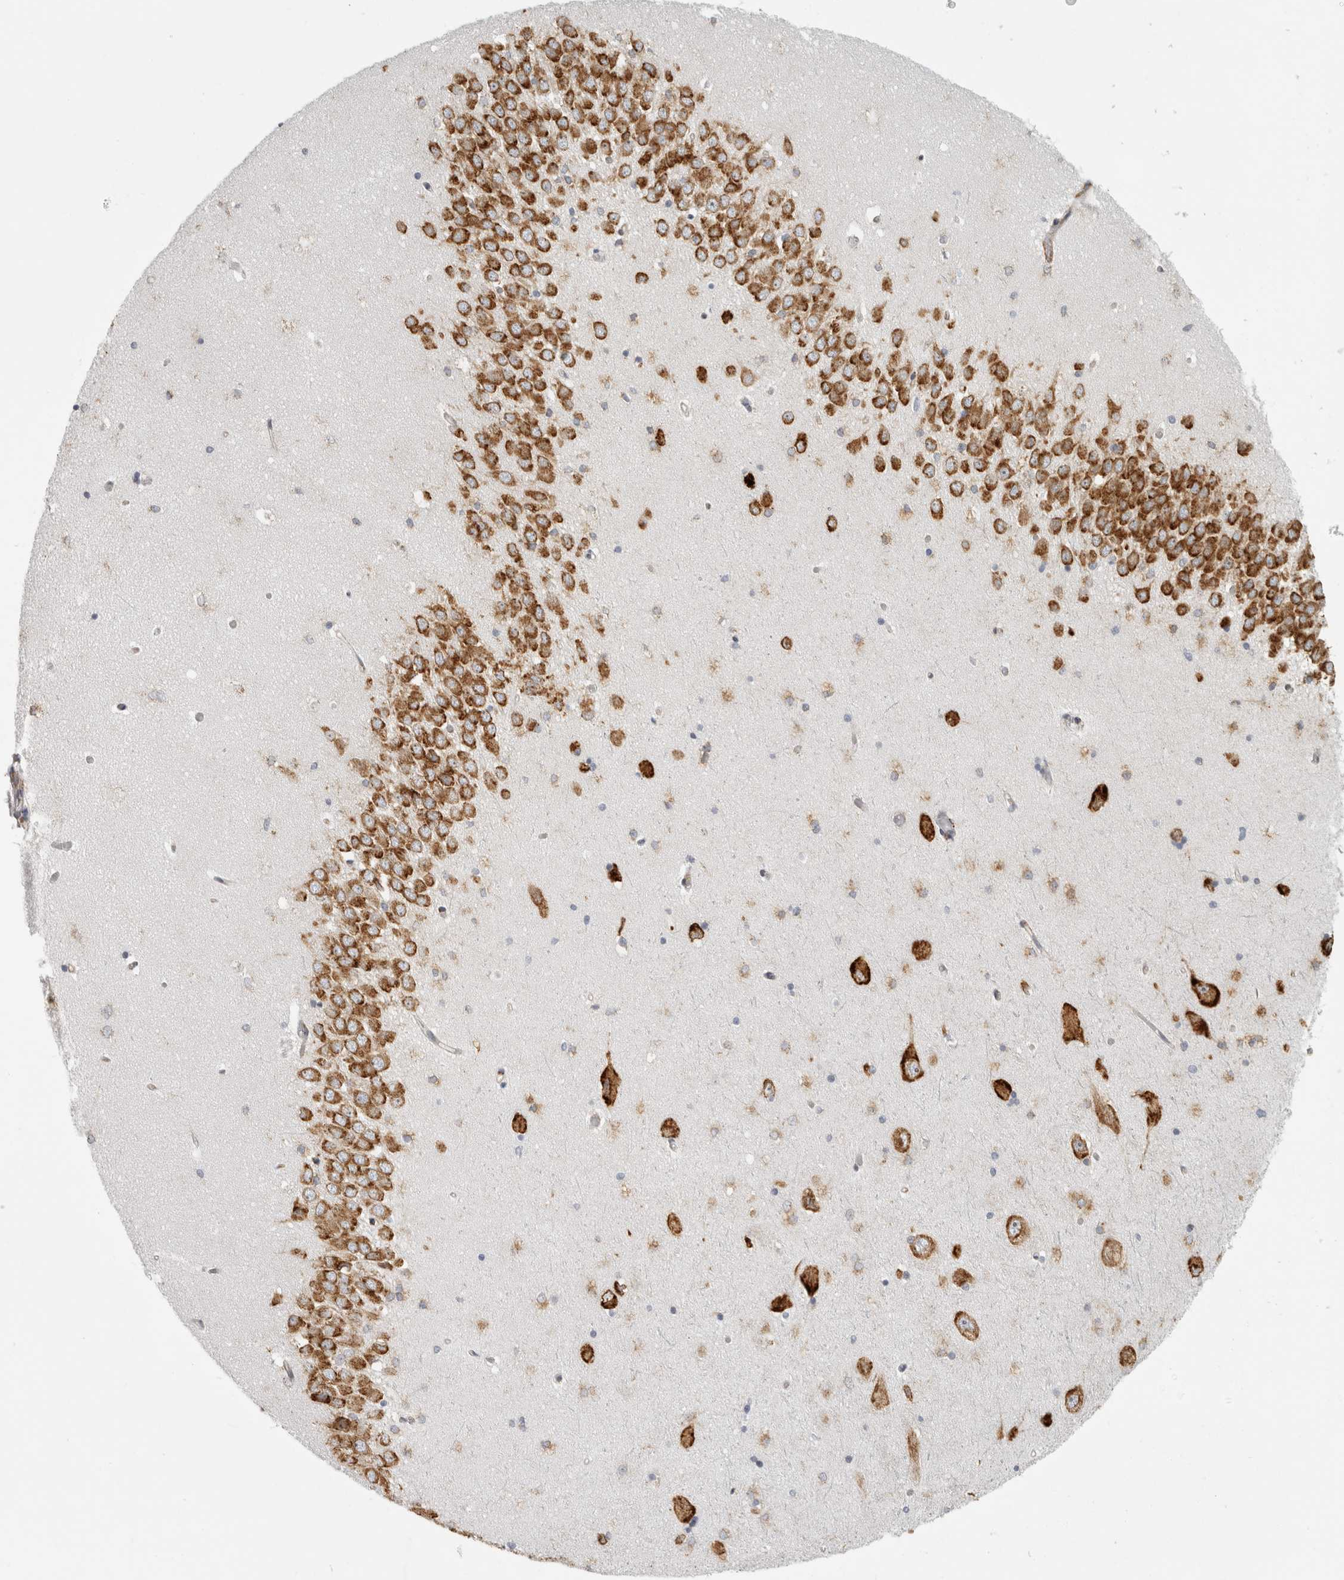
{"staining": {"intensity": "moderate", "quantity": "25%-75%", "location": "cytoplasmic/membranous"}, "tissue": "hippocampus", "cell_type": "Glial cells", "image_type": "normal", "snomed": [{"axis": "morphology", "description": "Normal tissue, NOS"}, {"axis": "topography", "description": "Hippocampus"}], "caption": "Immunohistochemistry (IHC) of unremarkable human hippocampus exhibits medium levels of moderate cytoplasmic/membranous expression in approximately 25%-75% of glial cells.", "gene": "OSTN", "patient": {"sex": "male", "age": 45}}